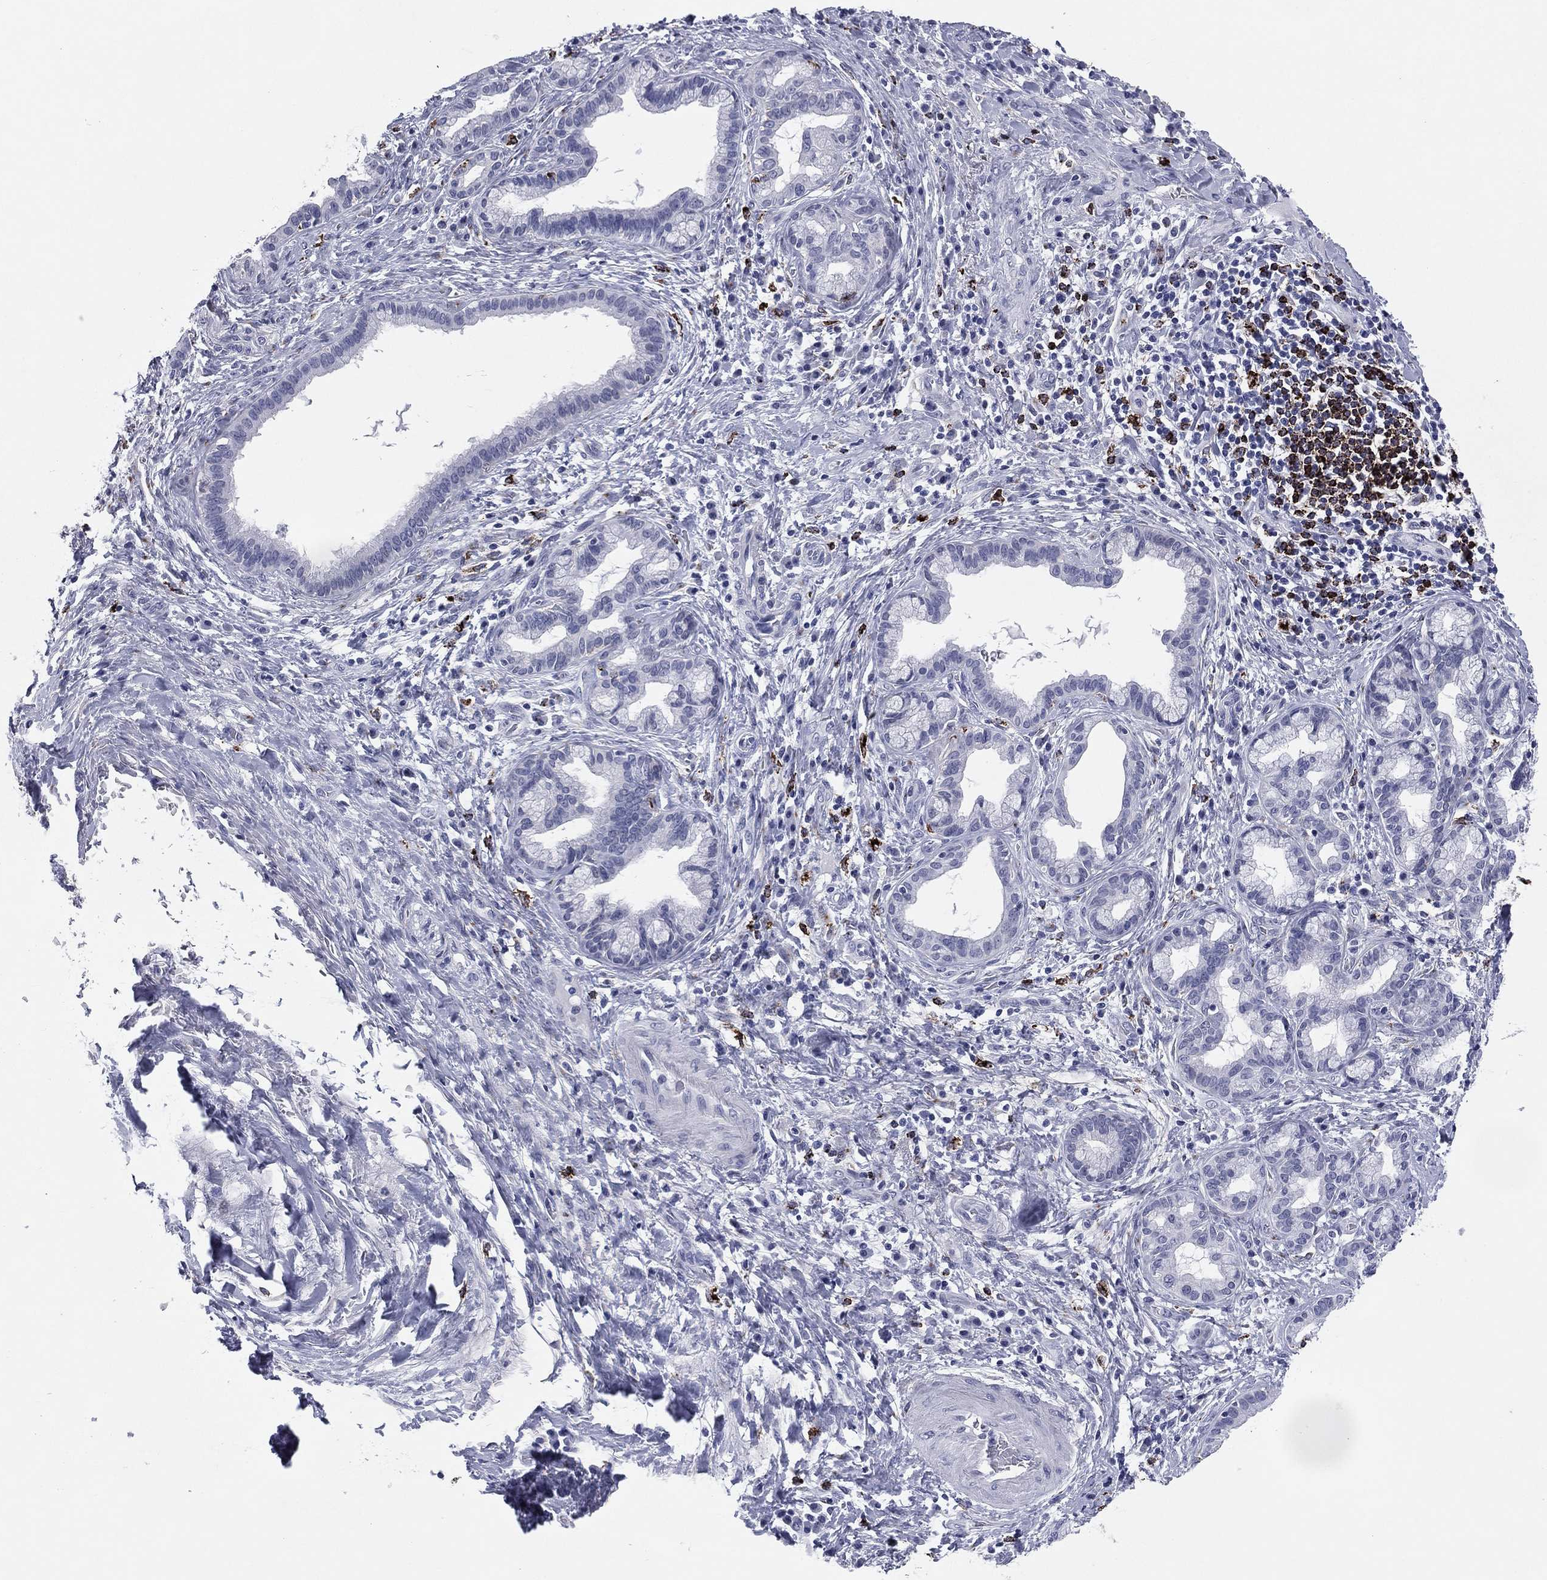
{"staining": {"intensity": "negative", "quantity": "none", "location": "none"}, "tissue": "liver cancer", "cell_type": "Tumor cells", "image_type": "cancer", "snomed": [{"axis": "morphology", "description": "Cholangiocarcinoma"}, {"axis": "topography", "description": "Liver"}], "caption": "Tumor cells are negative for brown protein staining in liver cancer.", "gene": "HLA-DOA", "patient": {"sex": "female", "age": 73}}